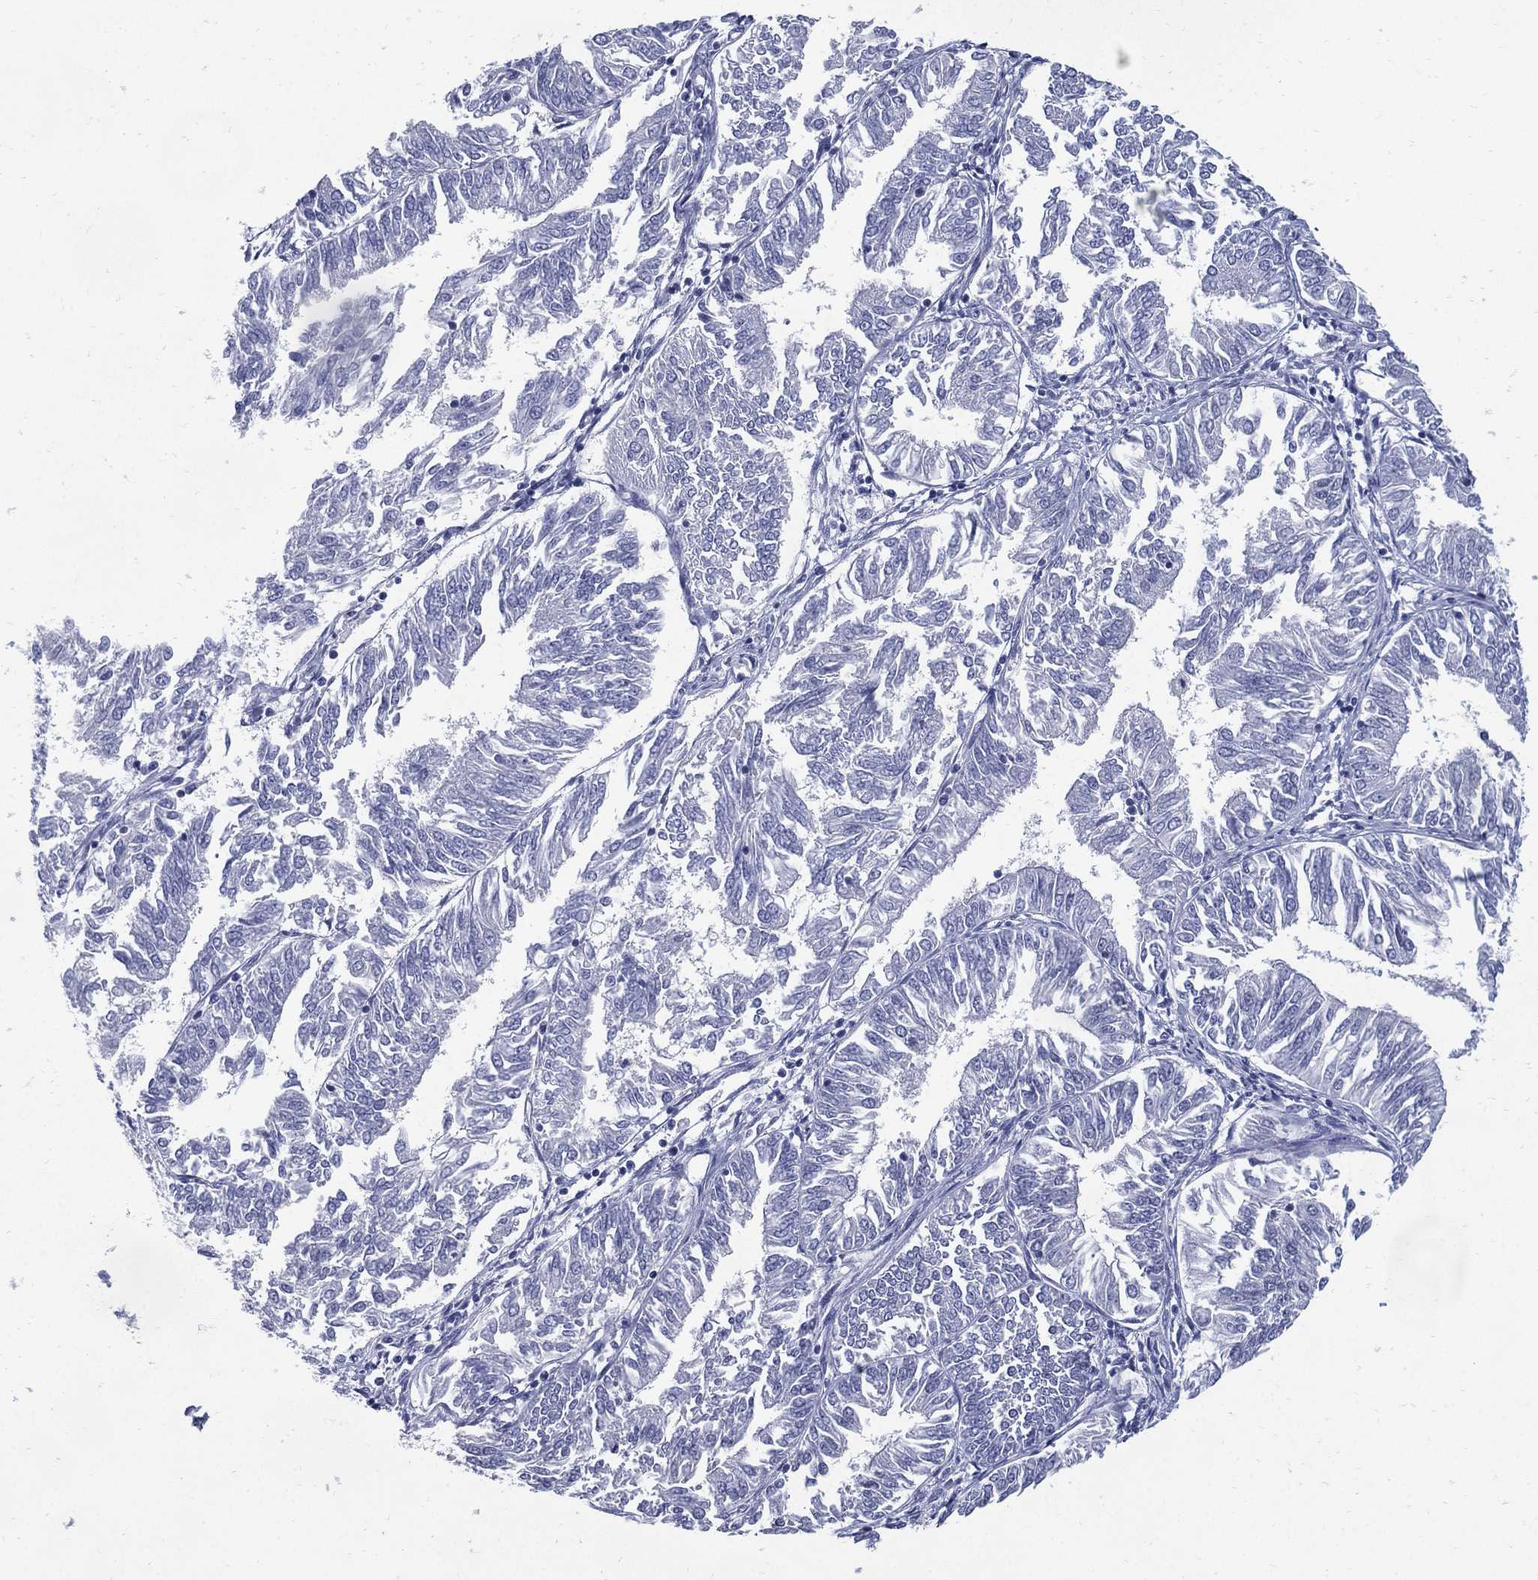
{"staining": {"intensity": "negative", "quantity": "none", "location": "none"}, "tissue": "endometrial cancer", "cell_type": "Tumor cells", "image_type": "cancer", "snomed": [{"axis": "morphology", "description": "Adenocarcinoma, NOS"}, {"axis": "topography", "description": "Endometrium"}], "caption": "Tumor cells are negative for brown protein staining in endometrial cancer (adenocarcinoma). (DAB immunohistochemistry with hematoxylin counter stain).", "gene": "KIF2C", "patient": {"sex": "female", "age": 58}}